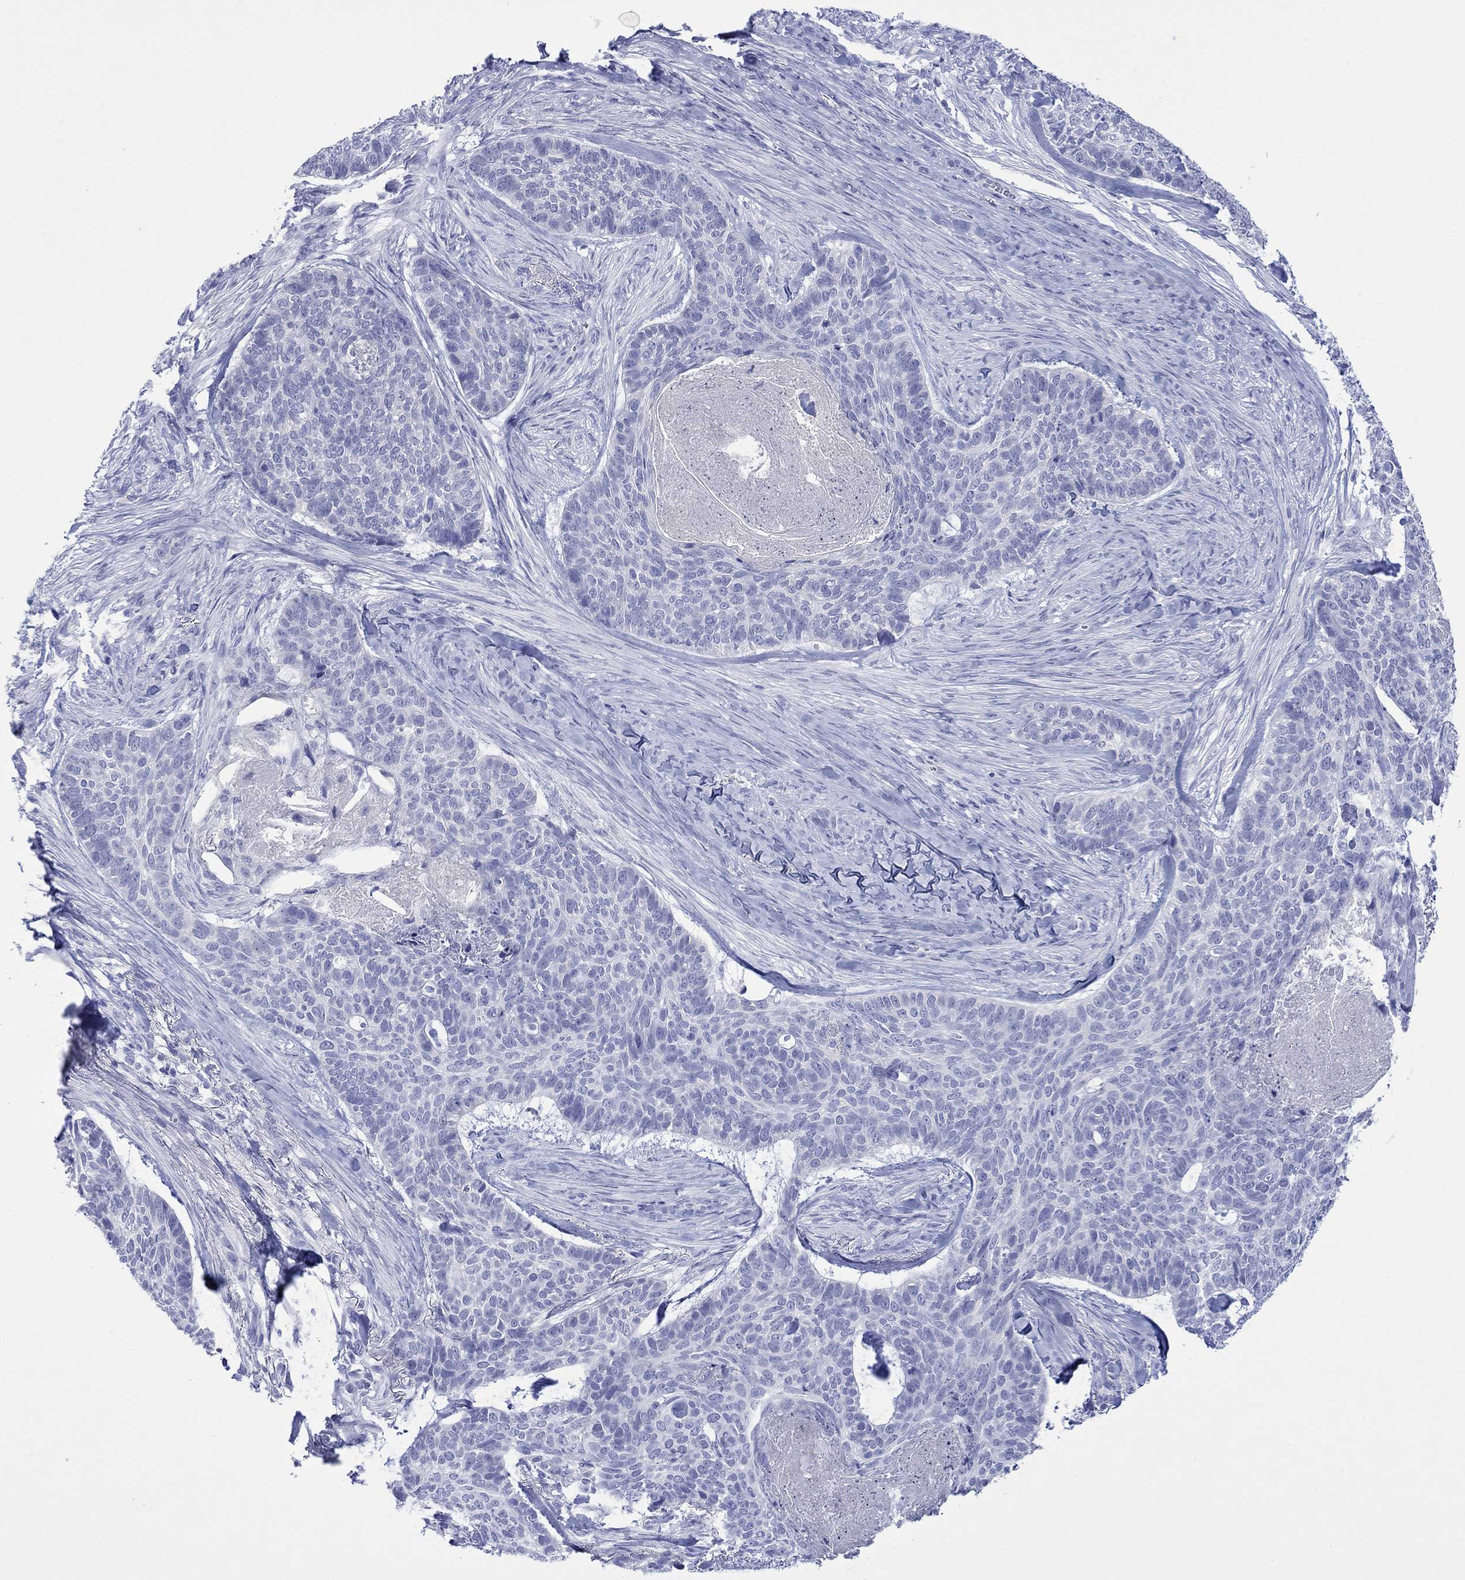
{"staining": {"intensity": "negative", "quantity": "none", "location": "none"}, "tissue": "skin cancer", "cell_type": "Tumor cells", "image_type": "cancer", "snomed": [{"axis": "morphology", "description": "Basal cell carcinoma"}, {"axis": "topography", "description": "Skin"}], "caption": "Micrograph shows no protein staining in tumor cells of skin cancer (basal cell carcinoma) tissue.", "gene": "MLANA", "patient": {"sex": "female", "age": 69}}